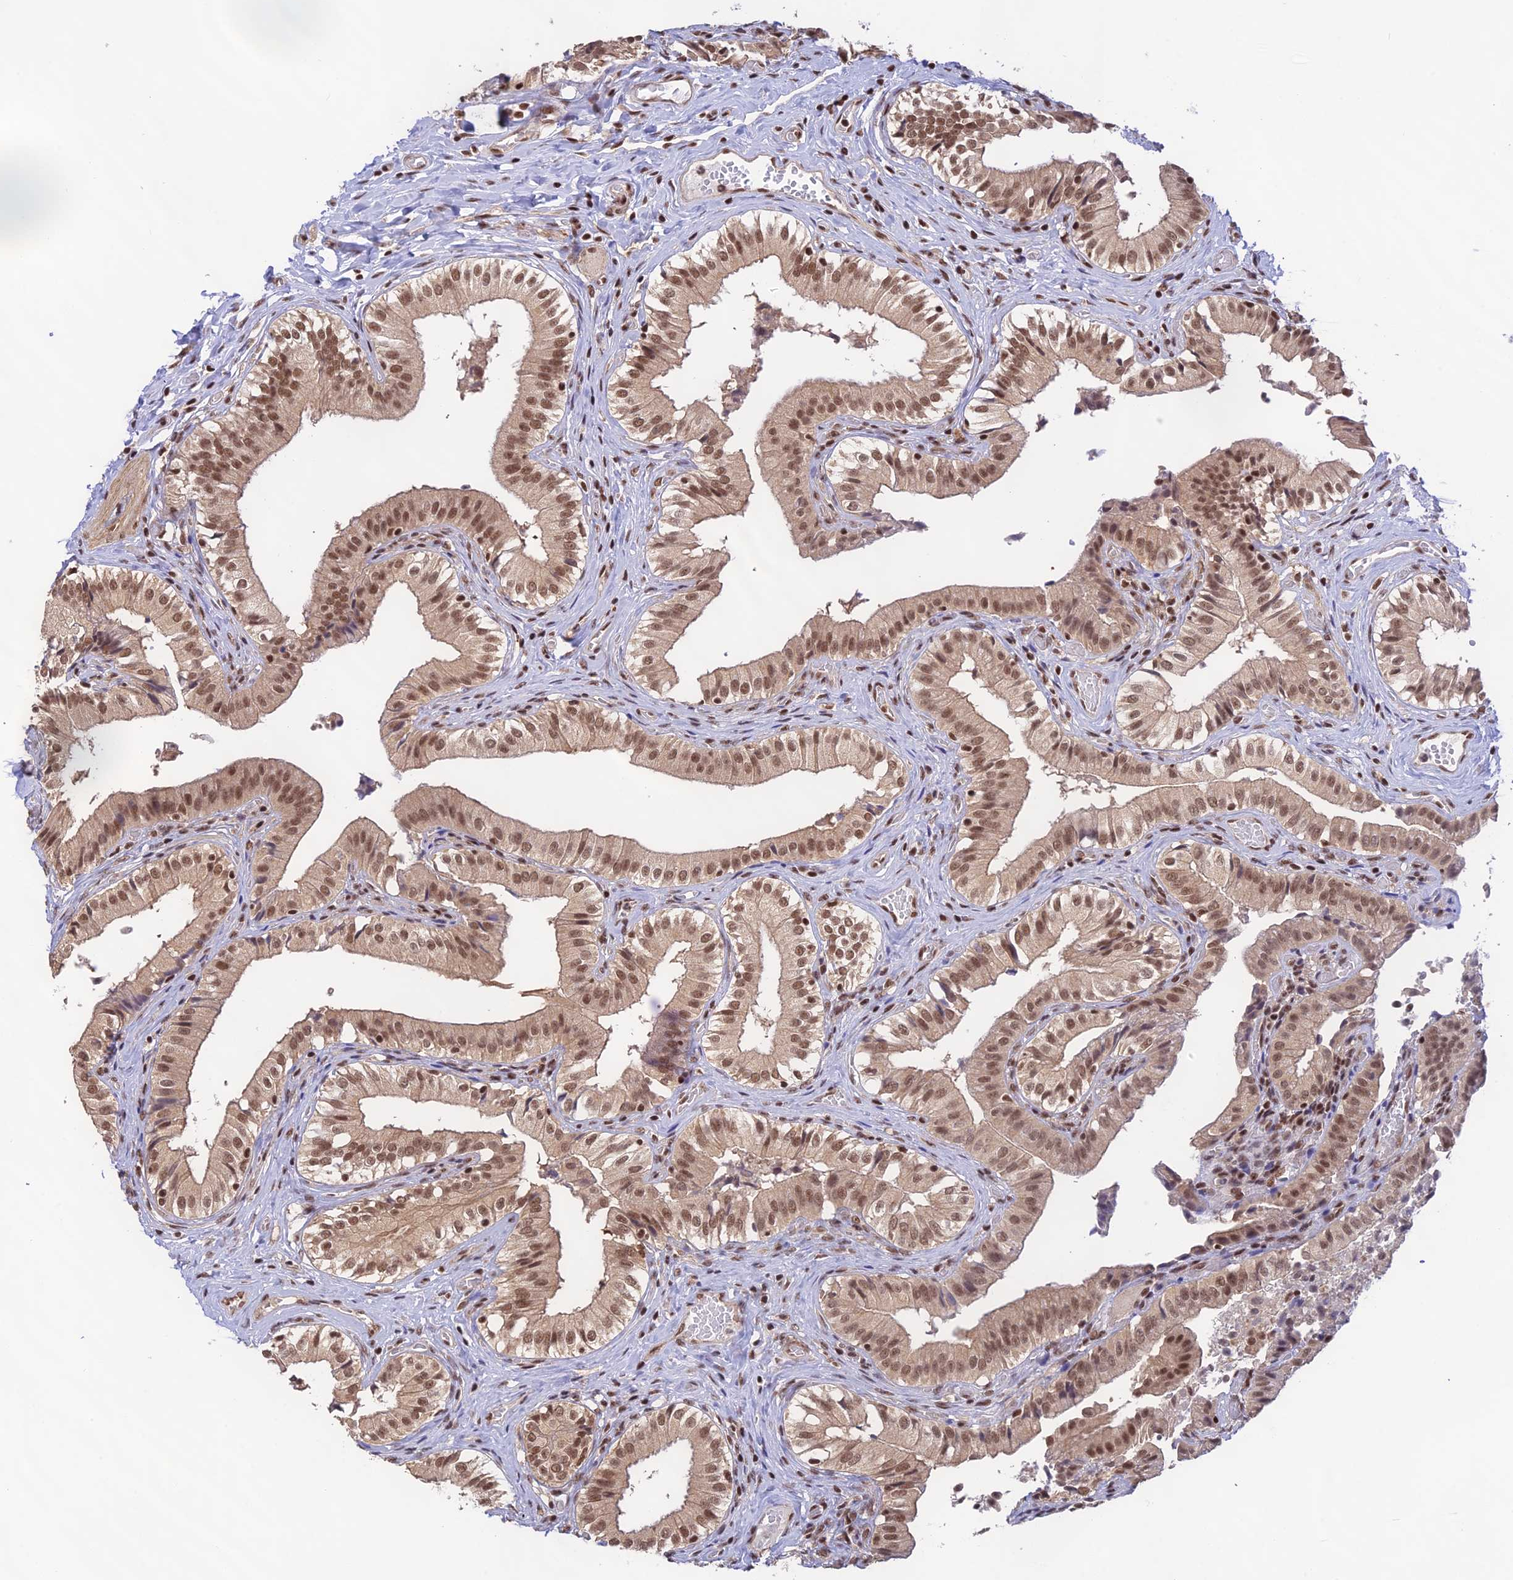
{"staining": {"intensity": "strong", "quantity": ">75%", "location": "cytoplasmic/membranous,nuclear"}, "tissue": "gallbladder", "cell_type": "Glandular cells", "image_type": "normal", "snomed": [{"axis": "morphology", "description": "Normal tissue, NOS"}, {"axis": "topography", "description": "Gallbladder"}], "caption": "DAB immunohistochemical staining of unremarkable human gallbladder displays strong cytoplasmic/membranous,nuclear protein expression in approximately >75% of glandular cells. (DAB = brown stain, brightfield microscopy at high magnification).", "gene": "THAP11", "patient": {"sex": "female", "age": 47}}